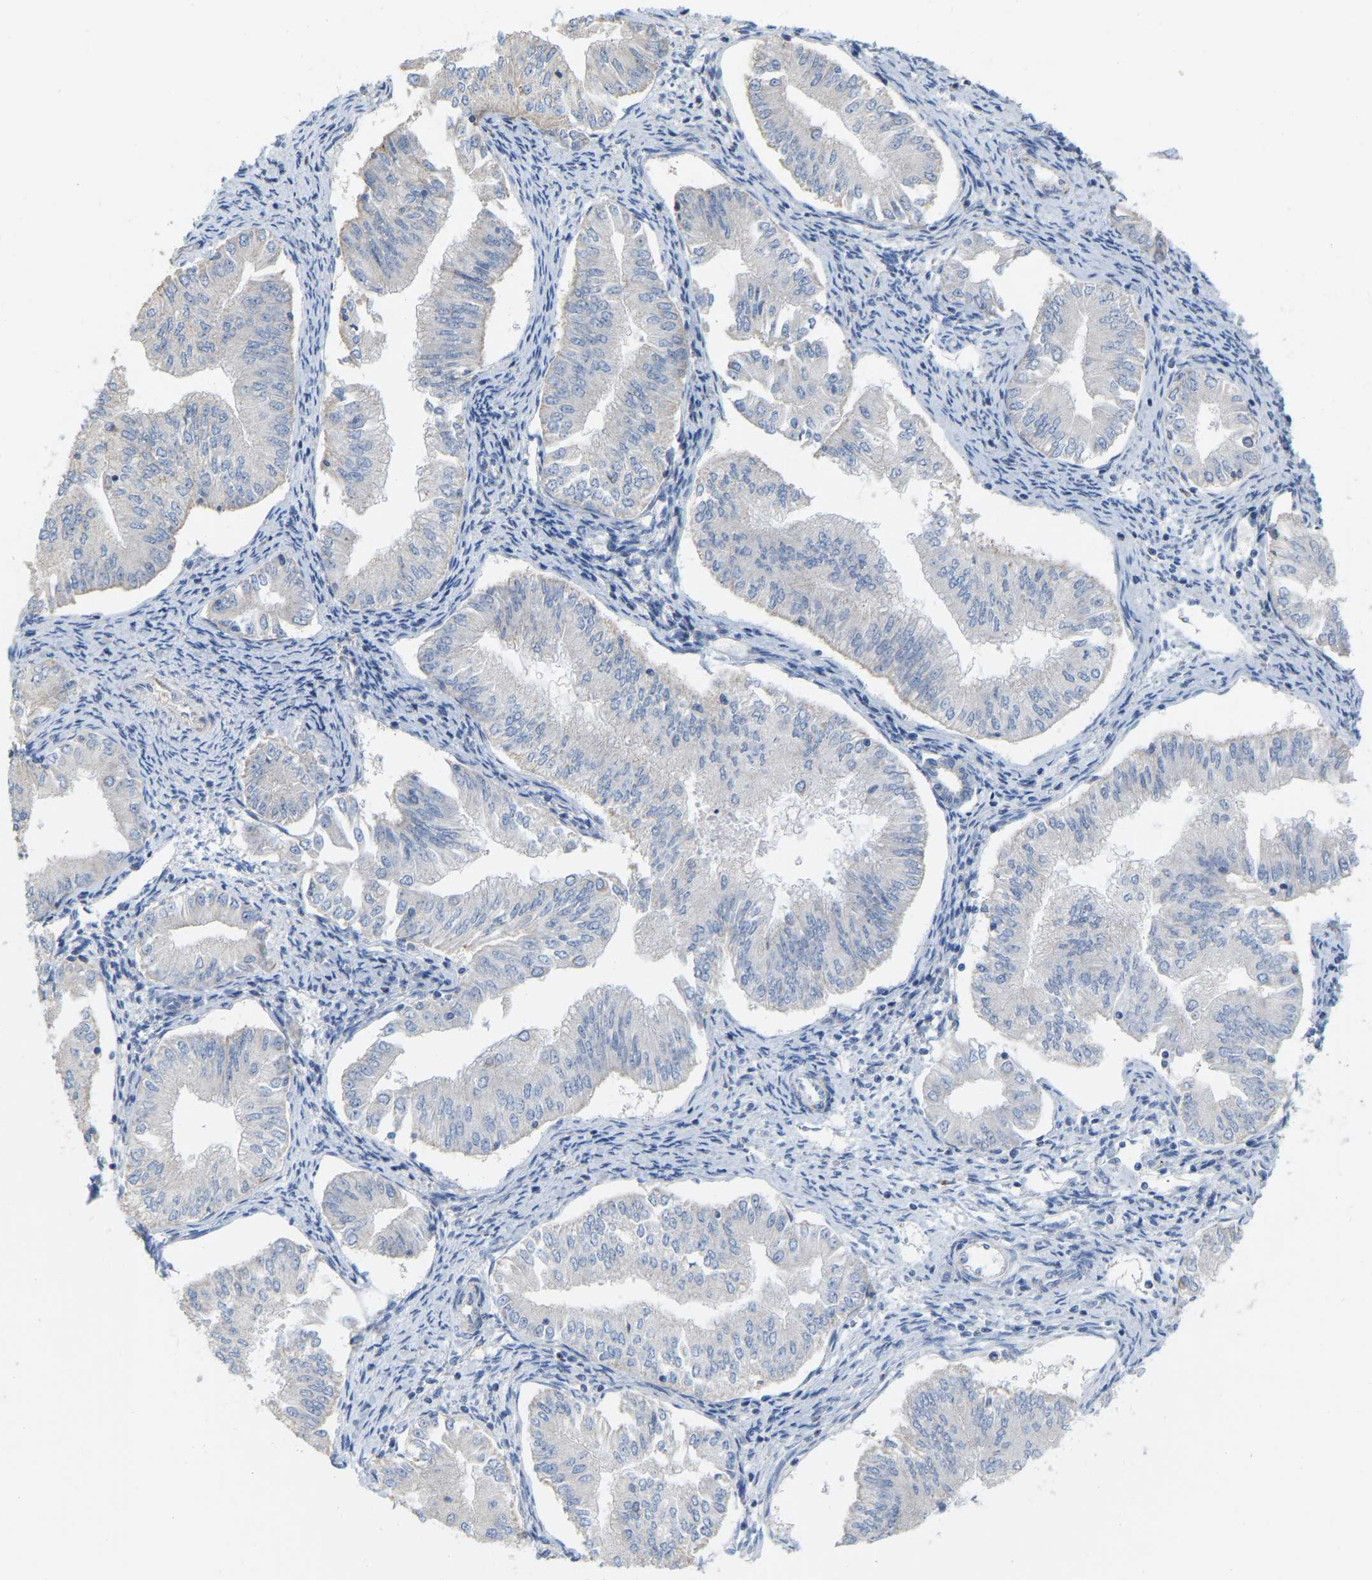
{"staining": {"intensity": "negative", "quantity": "none", "location": "none"}, "tissue": "endometrial cancer", "cell_type": "Tumor cells", "image_type": "cancer", "snomed": [{"axis": "morphology", "description": "Normal tissue, NOS"}, {"axis": "morphology", "description": "Adenocarcinoma, NOS"}, {"axis": "topography", "description": "Endometrium"}], "caption": "Image shows no significant protein staining in tumor cells of endometrial adenocarcinoma.", "gene": "CBLB", "patient": {"sex": "female", "age": 53}}